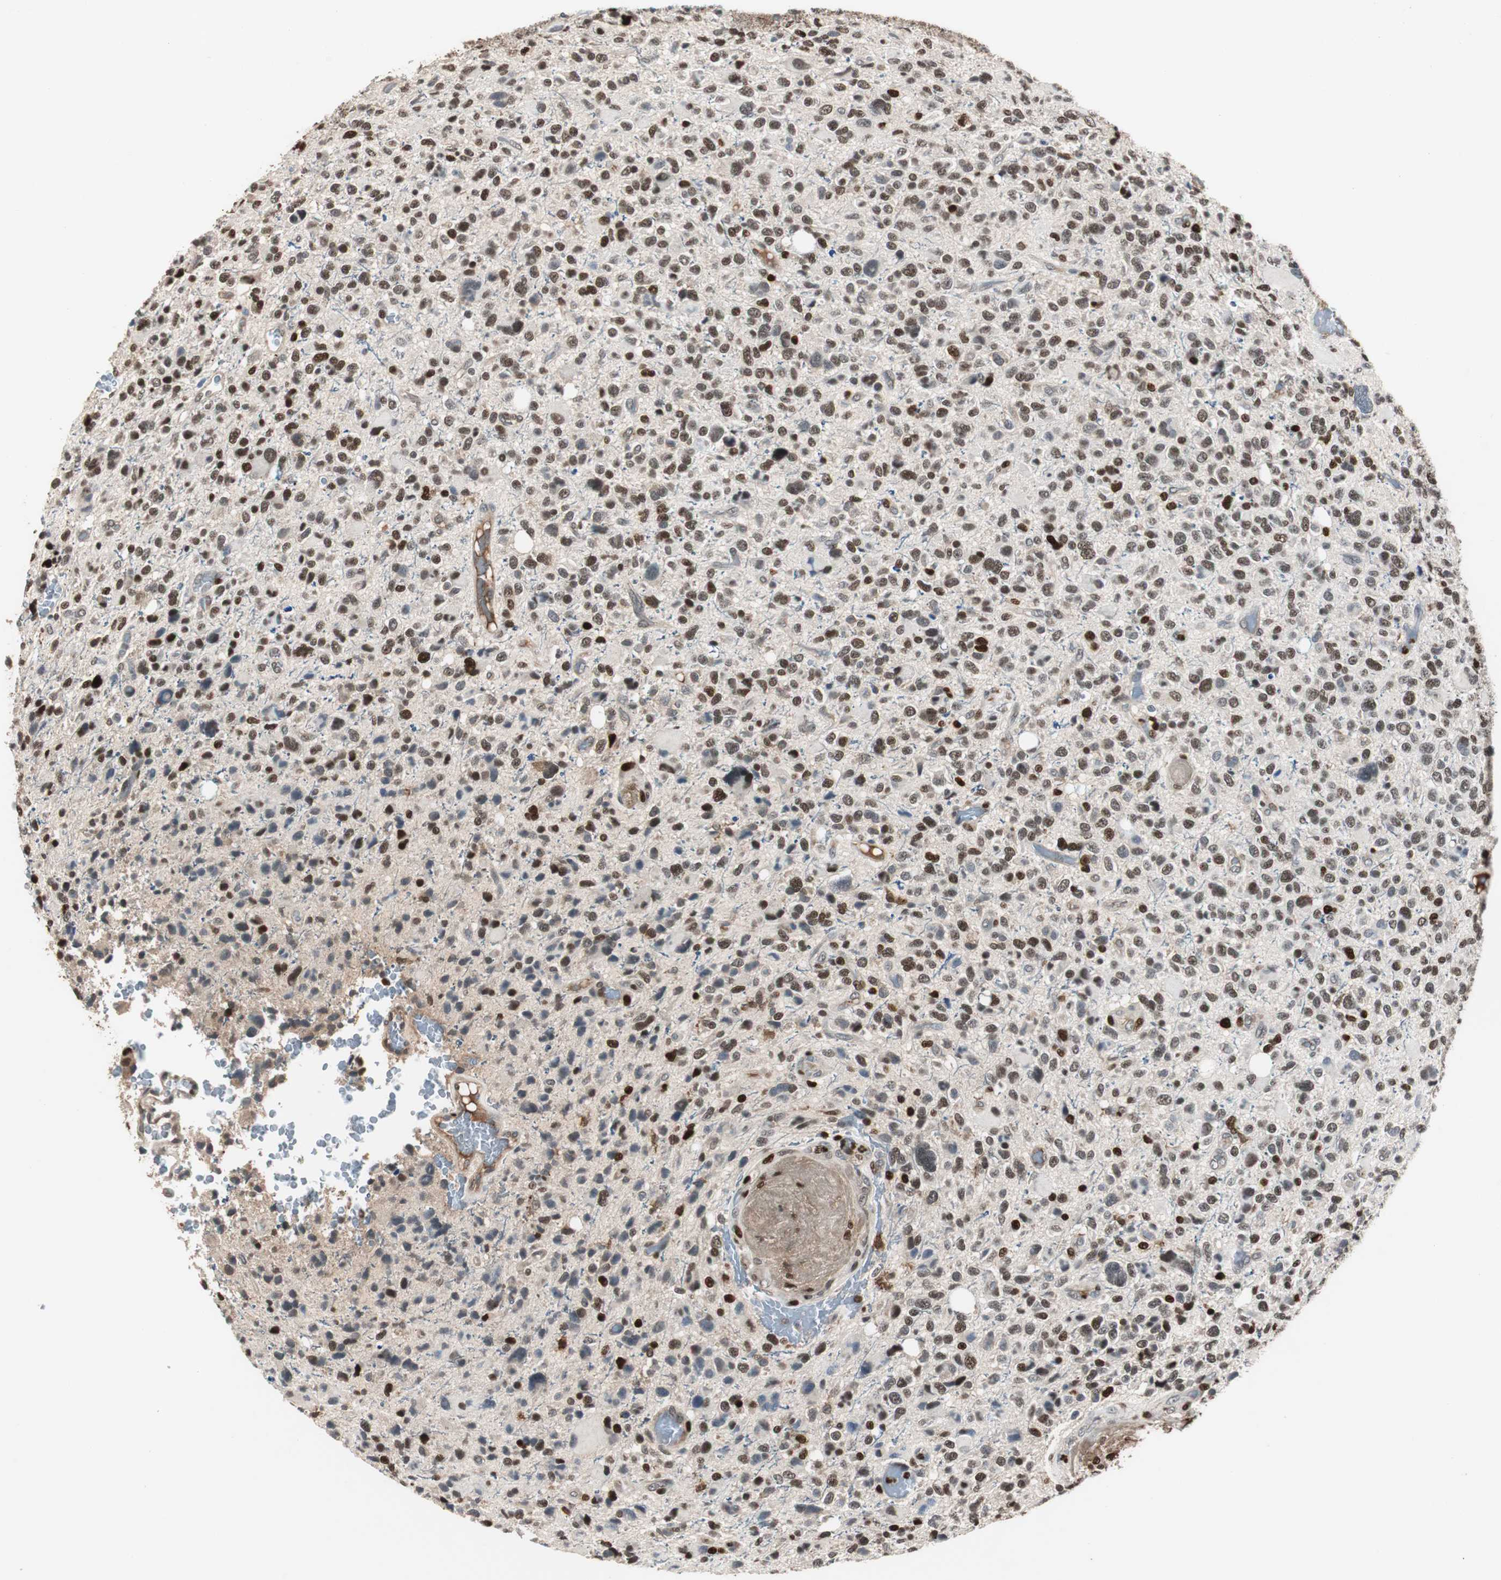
{"staining": {"intensity": "strong", "quantity": "25%-75%", "location": "nuclear"}, "tissue": "glioma", "cell_type": "Tumor cells", "image_type": "cancer", "snomed": [{"axis": "morphology", "description": "Glioma, malignant, High grade"}, {"axis": "topography", "description": "Brain"}], "caption": "Immunohistochemical staining of human glioma exhibits high levels of strong nuclear staining in about 25%-75% of tumor cells.", "gene": "FEN1", "patient": {"sex": "male", "age": 48}}